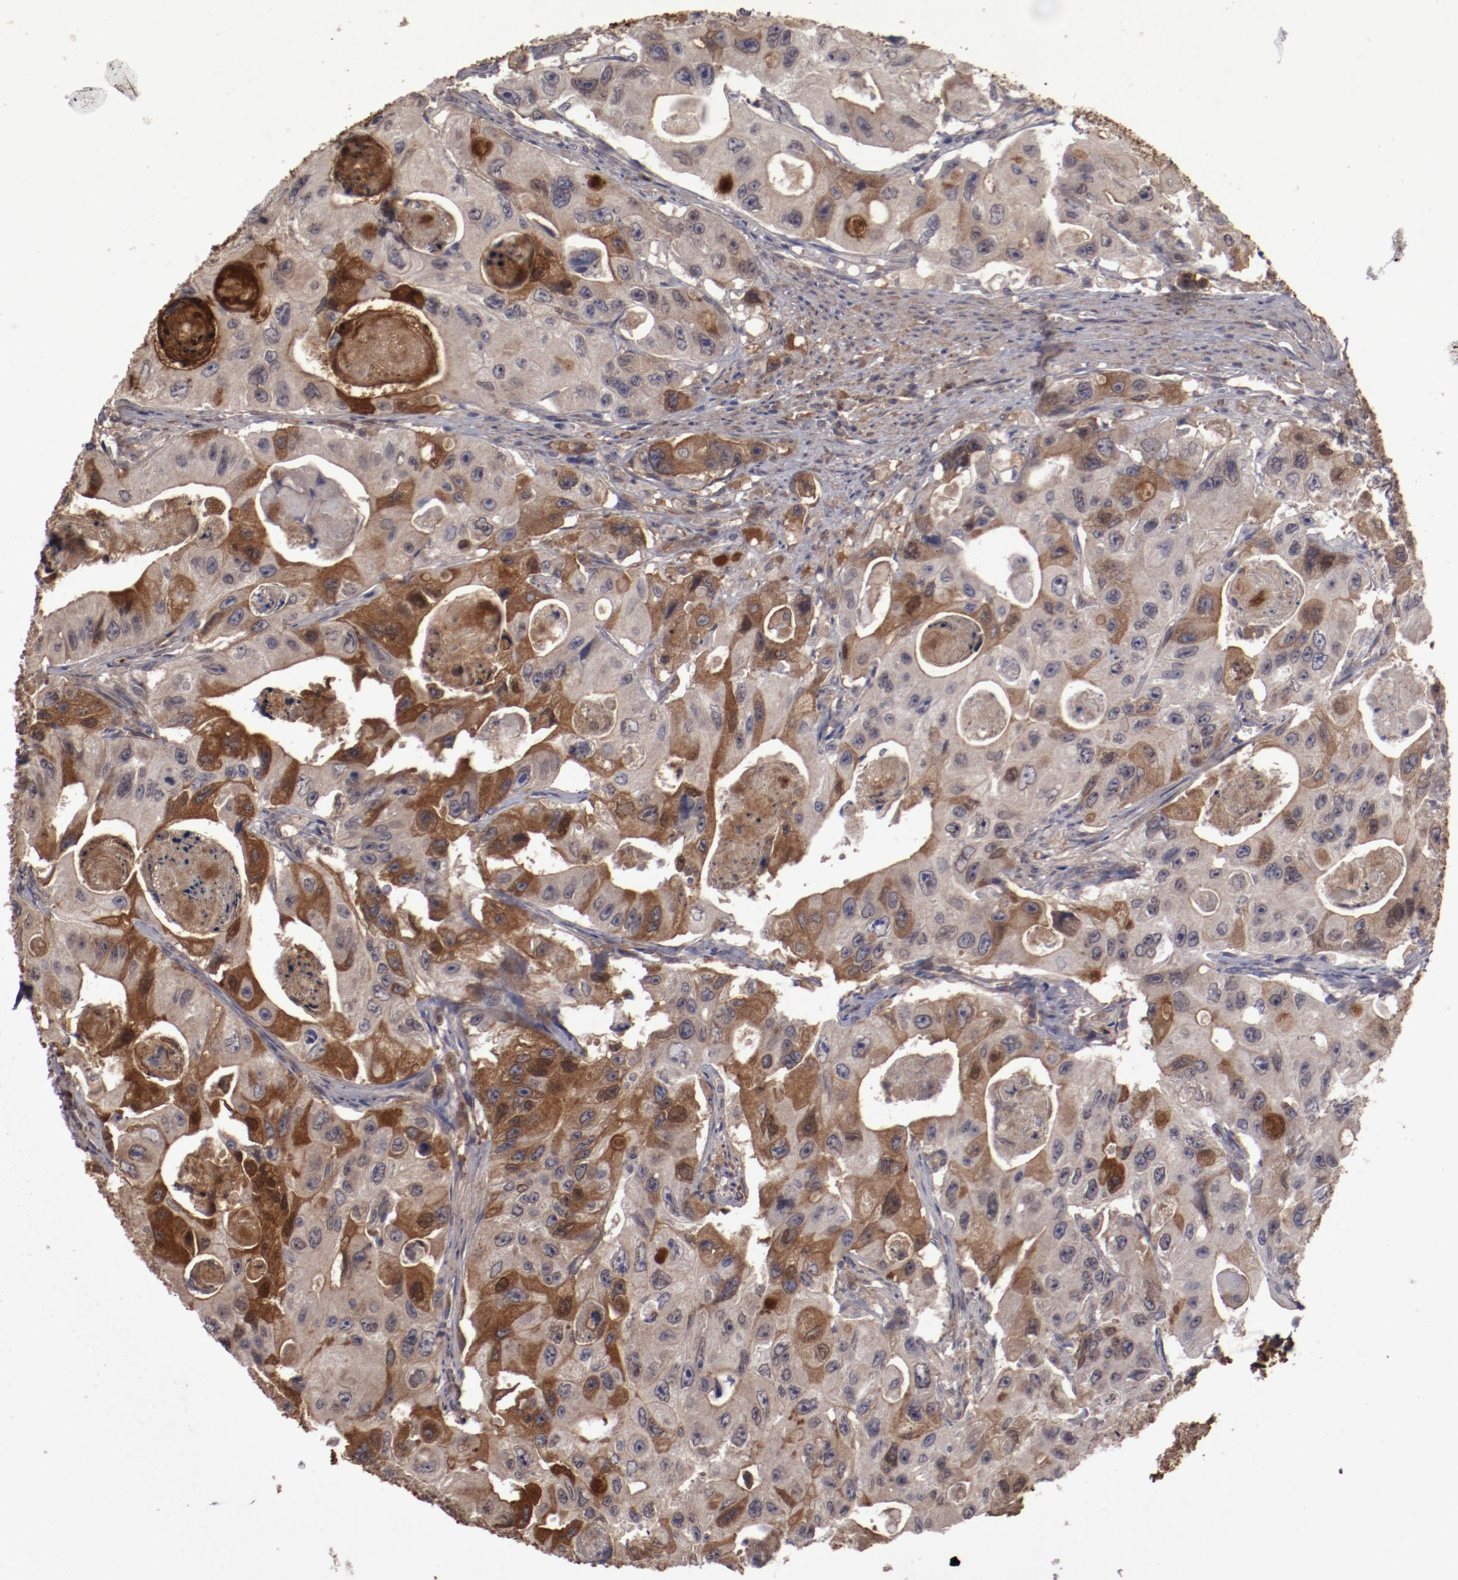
{"staining": {"intensity": "moderate", "quantity": ">75%", "location": "cytoplasmic/membranous"}, "tissue": "colorectal cancer", "cell_type": "Tumor cells", "image_type": "cancer", "snomed": [{"axis": "morphology", "description": "Adenocarcinoma, NOS"}, {"axis": "topography", "description": "Colon"}], "caption": "The histopathology image exhibits a brown stain indicating the presence of a protein in the cytoplasmic/membranous of tumor cells in colorectal cancer (adenocarcinoma).", "gene": "SERPINA7", "patient": {"sex": "female", "age": 46}}